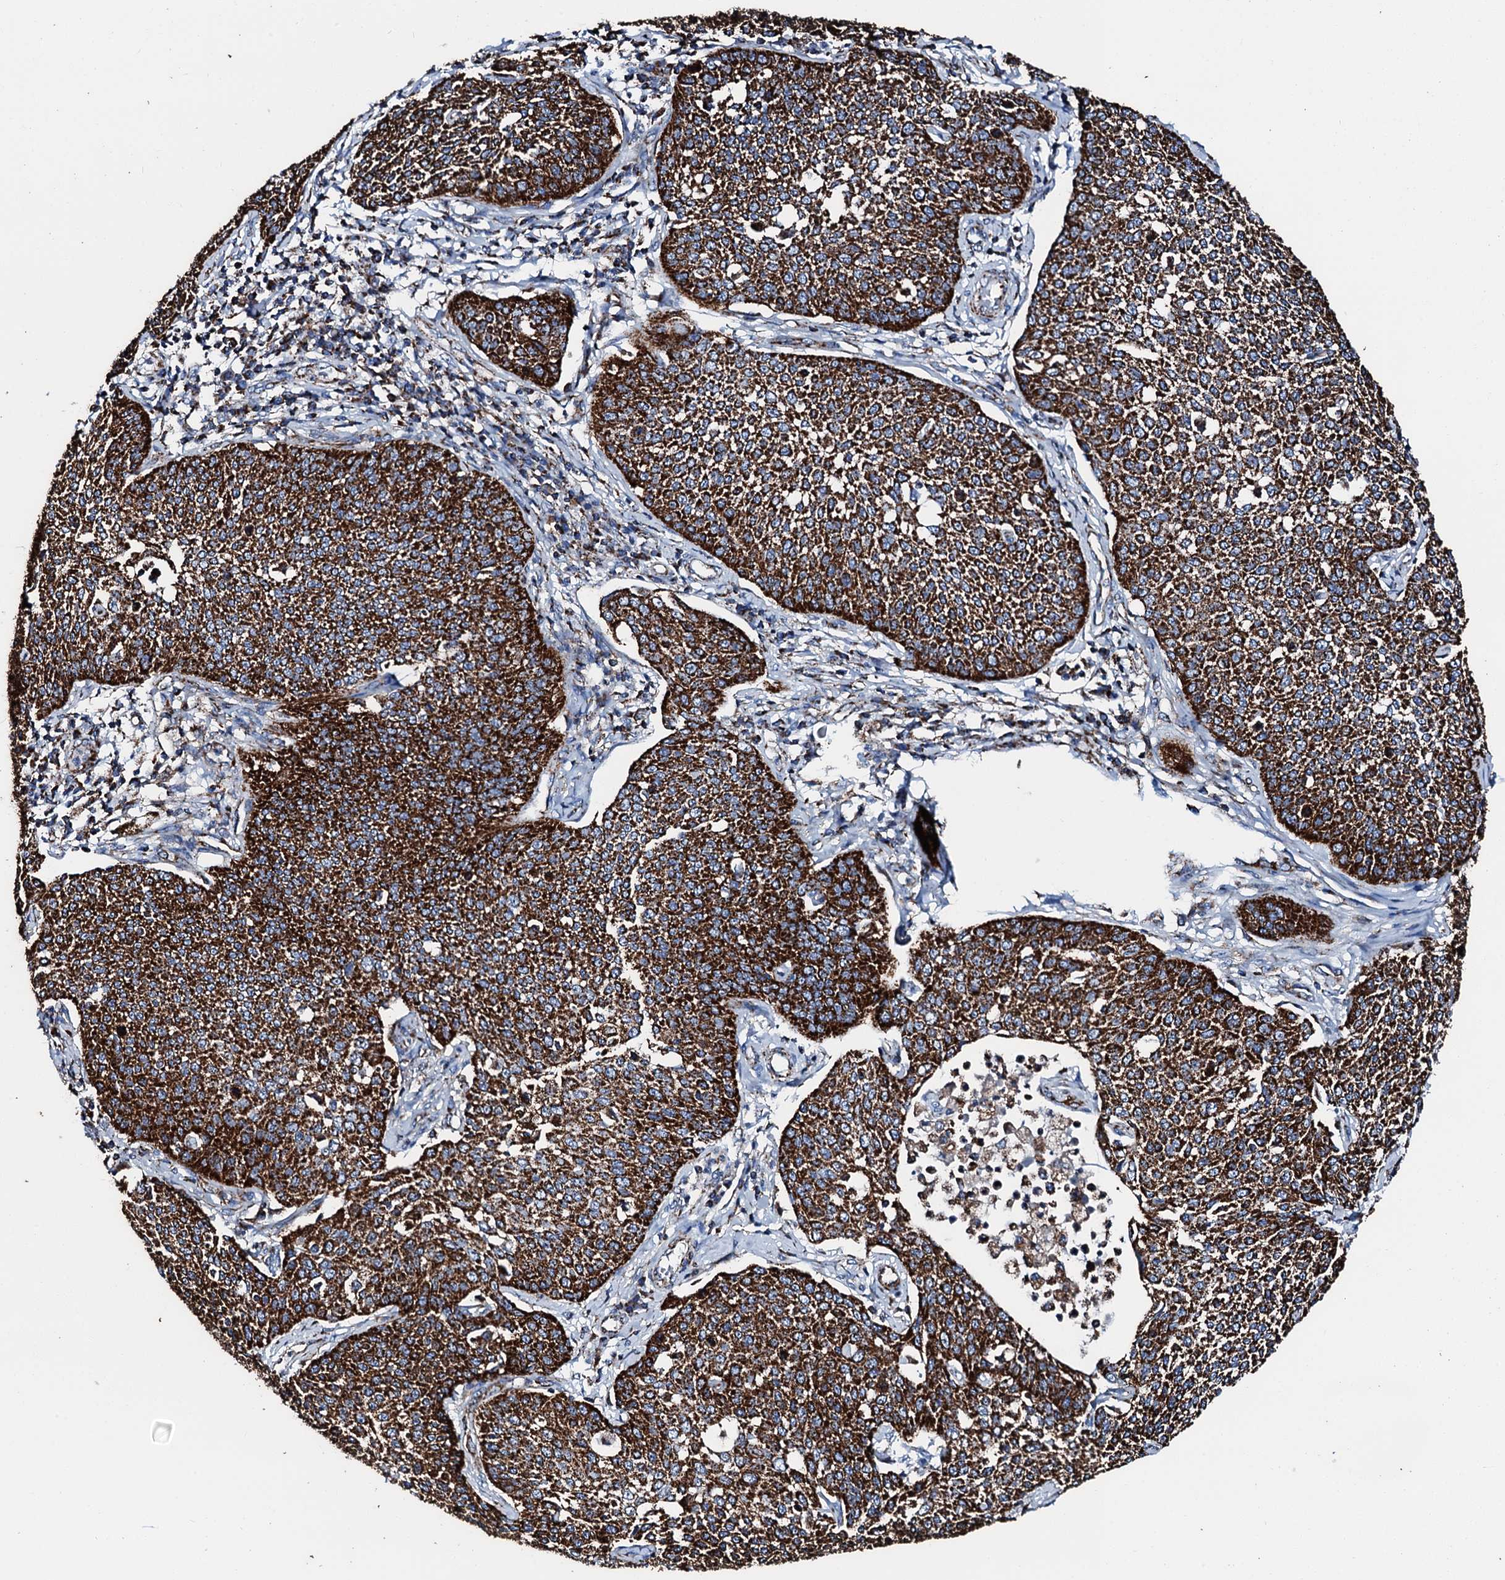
{"staining": {"intensity": "strong", "quantity": ">75%", "location": "cytoplasmic/membranous"}, "tissue": "cervical cancer", "cell_type": "Tumor cells", "image_type": "cancer", "snomed": [{"axis": "morphology", "description": "Squamous cell carcinoma, NOS"}, {"axis": "topography", "description": "Cervix"}], "caption": "The histopathology image displays staining of cervical cancer (squamous cell carcinoma), revealing strong cytoplasmic/membranous protein expression (brown color) within tumor cells.", "gene": "HADH", "patient": {"sex": "female", "age": 34}}